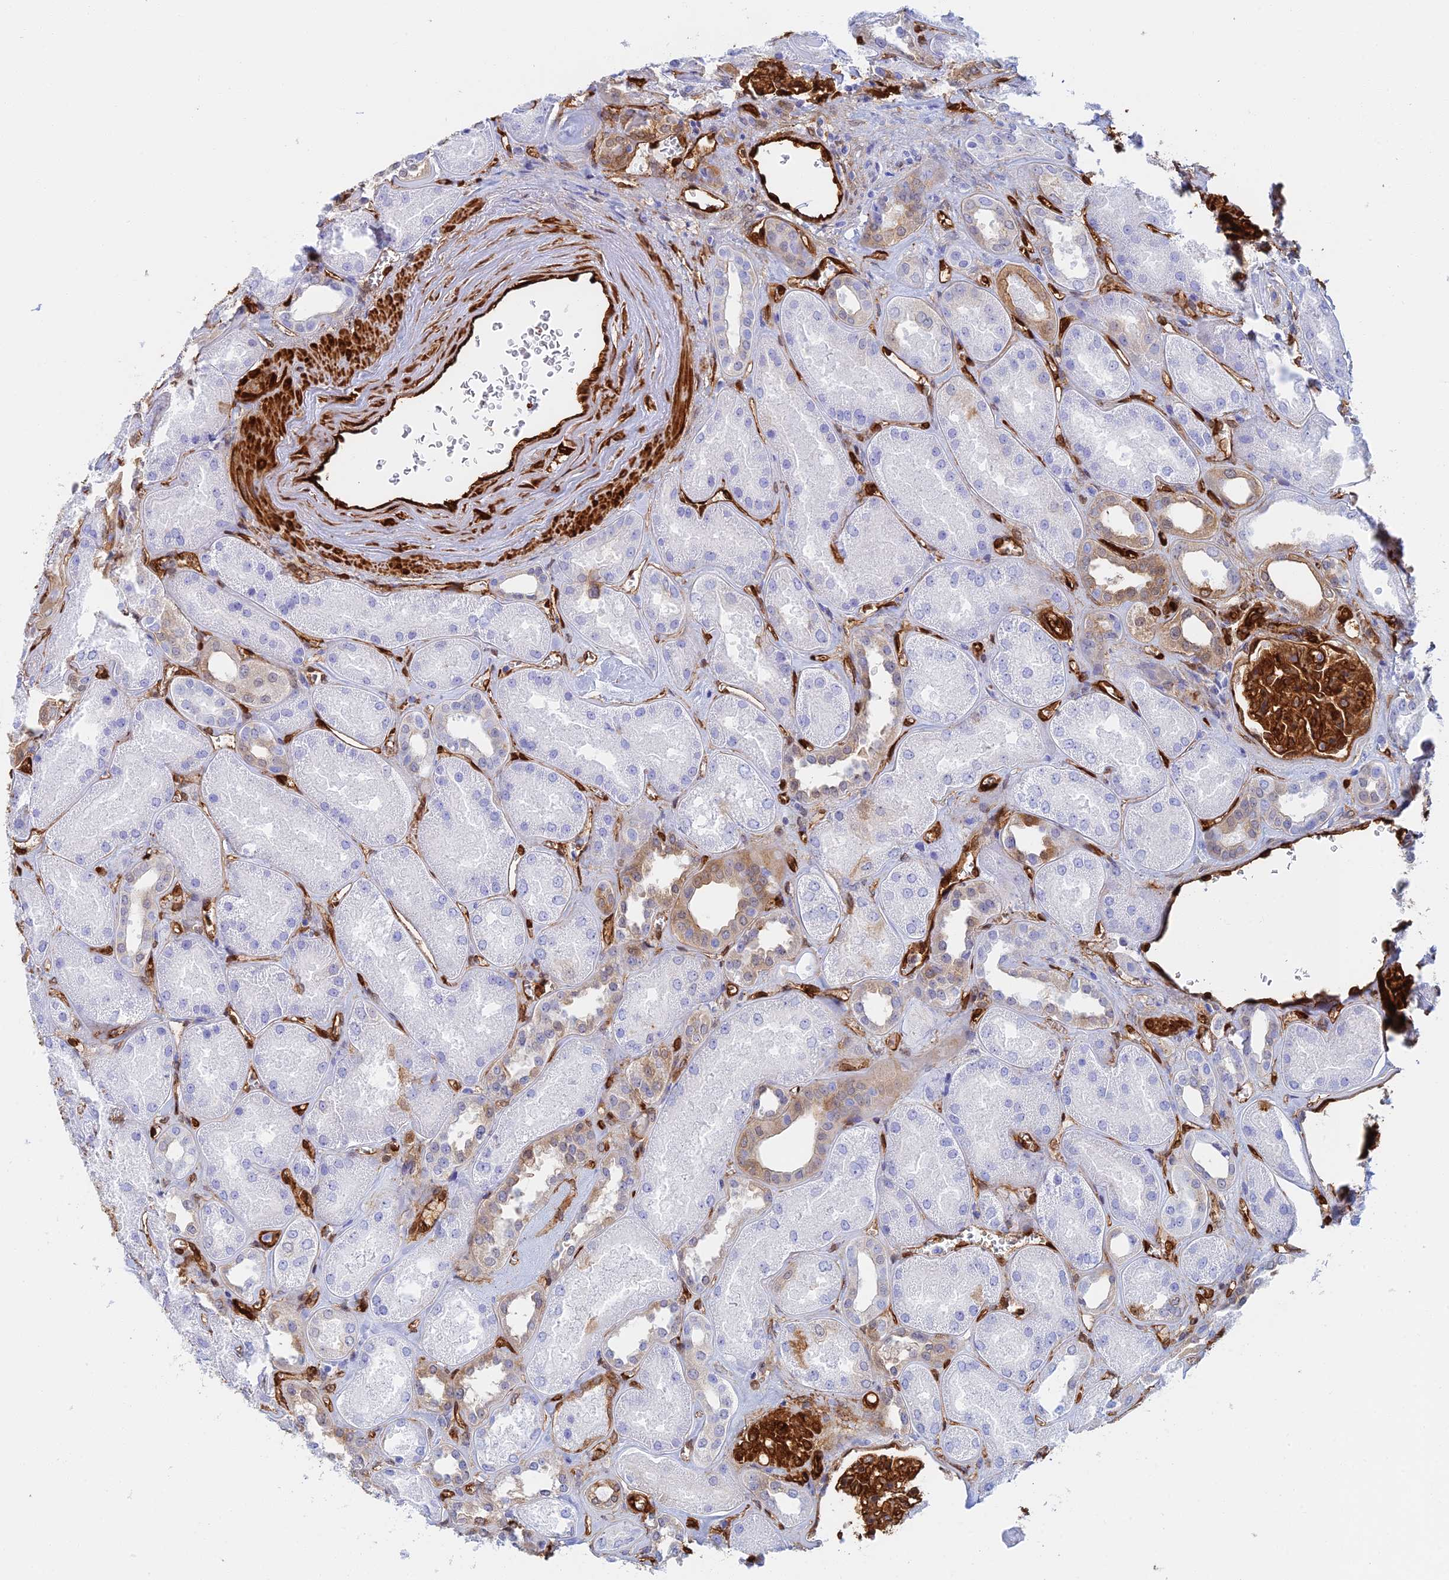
{"staining": {"intensity": "strong", "quantity": ">75%", "location": "cytoplasmic/membranous"}, "tissue": "kidney", "cell_type": "Cells in glomeruli", "image_type": "normal", "snomed": [{"axis": "morphology", "description": "Normal tissue, NOS"}, {"axis": "morphology", "description": "Adenocarcinoma, NOS"}, {"axis": "topography", "description": "Kidney"}], "caption": "This is a micrograph of IHC staining of unremarkable kidney, which shows strong expression in the cytoplasmic/membranous of cells in glomeruli.", "gene": "CRIP2", "patient": {"sex": "female", "age": 68}}